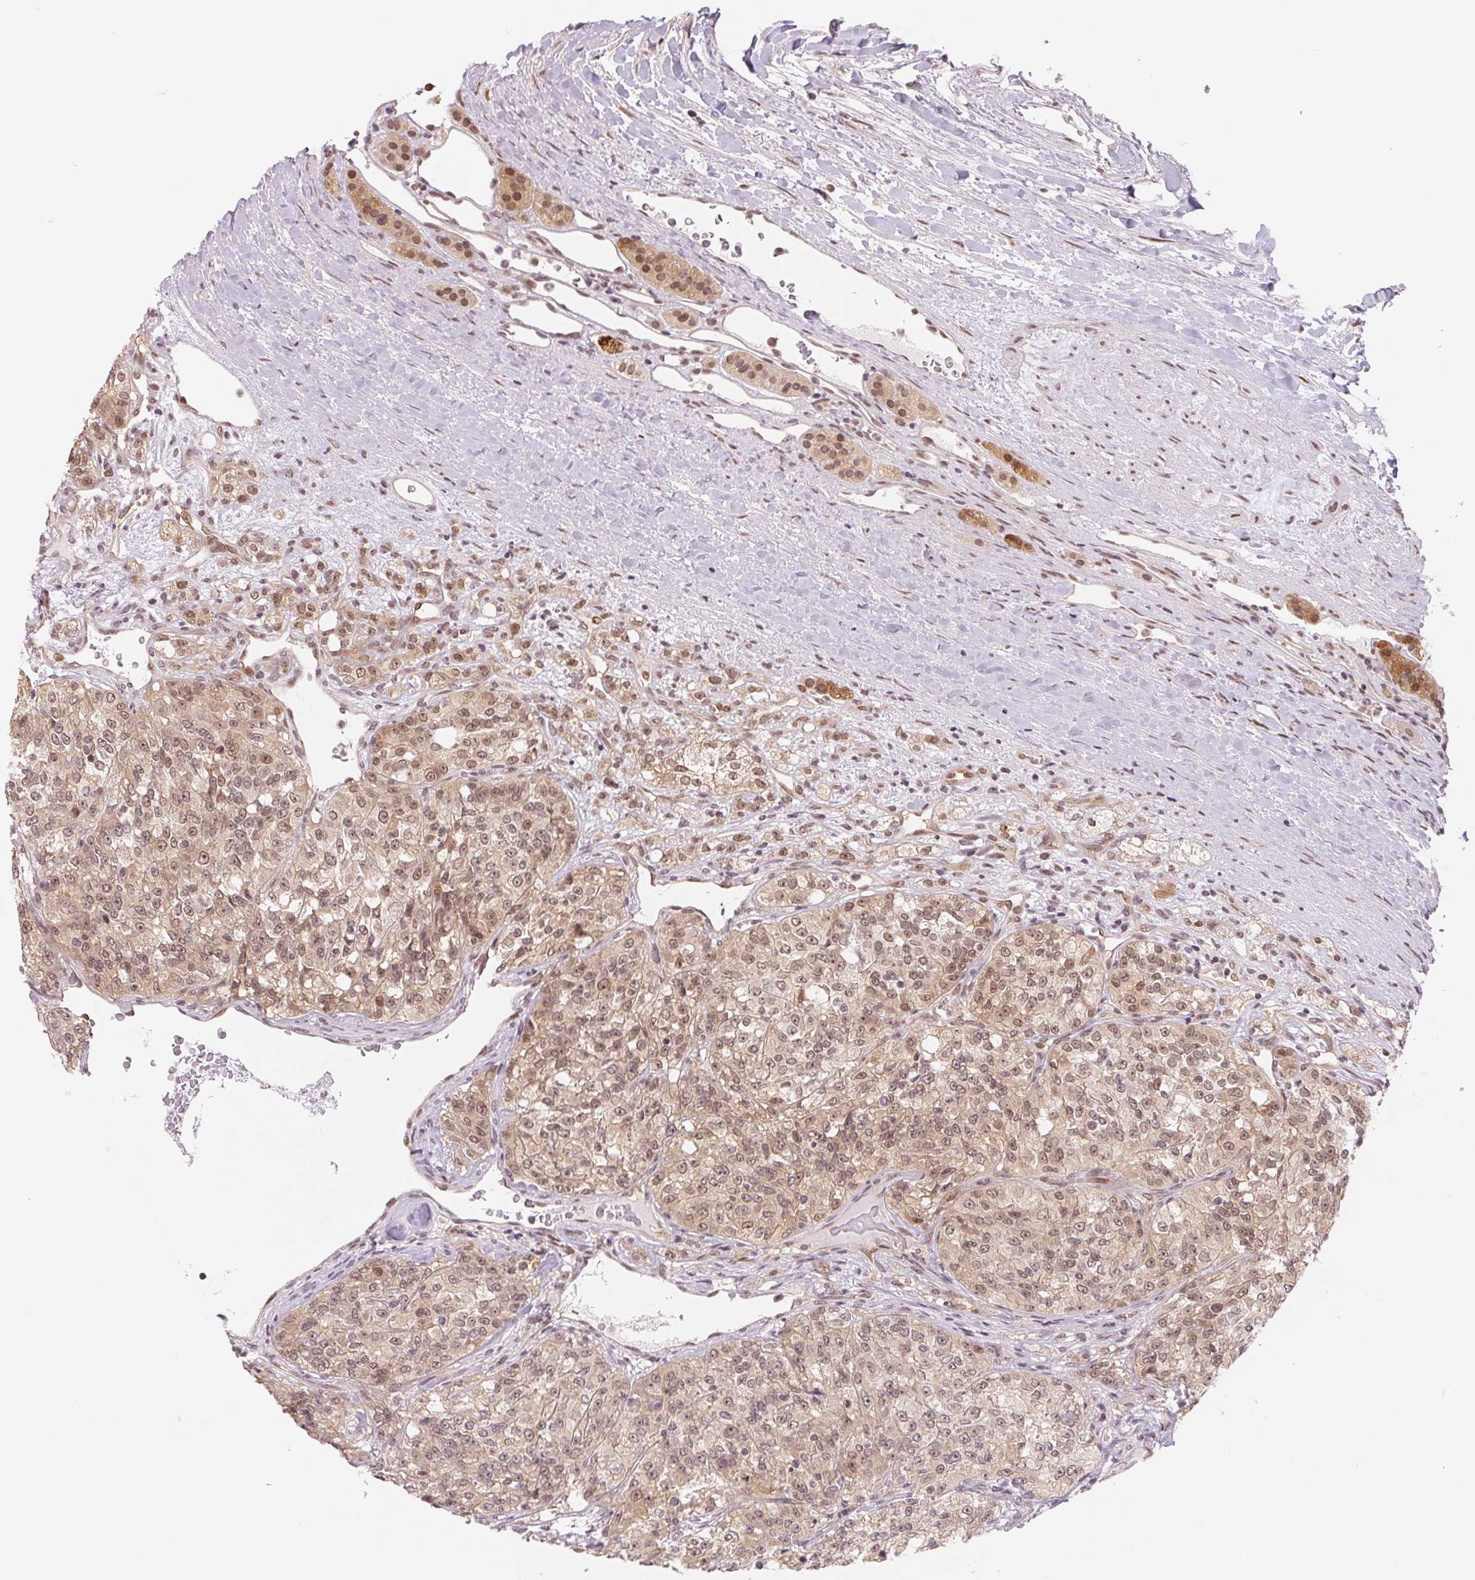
{"staining": {"intensity": "weak", "quantity": ">75%", "location": "cytoplasmic/membranous,nuclear"}, "tissue": "renal cancer", "cell_type": "Tumor cells", "image_type": "cancer", "snomed": [{"axis": "morphology", "description": "Adenocarcinoma, NOS"}, {"axis": "topography", "description": "Kidney"}], "caption": "A low amount of weak cytoplasmic/membranous and nuclear expression is appreciated in about >75% of tumor cells in renal cancer tissue.", "gene": "DNAJB6", "patient": {"sex": "female", "age": 63}}